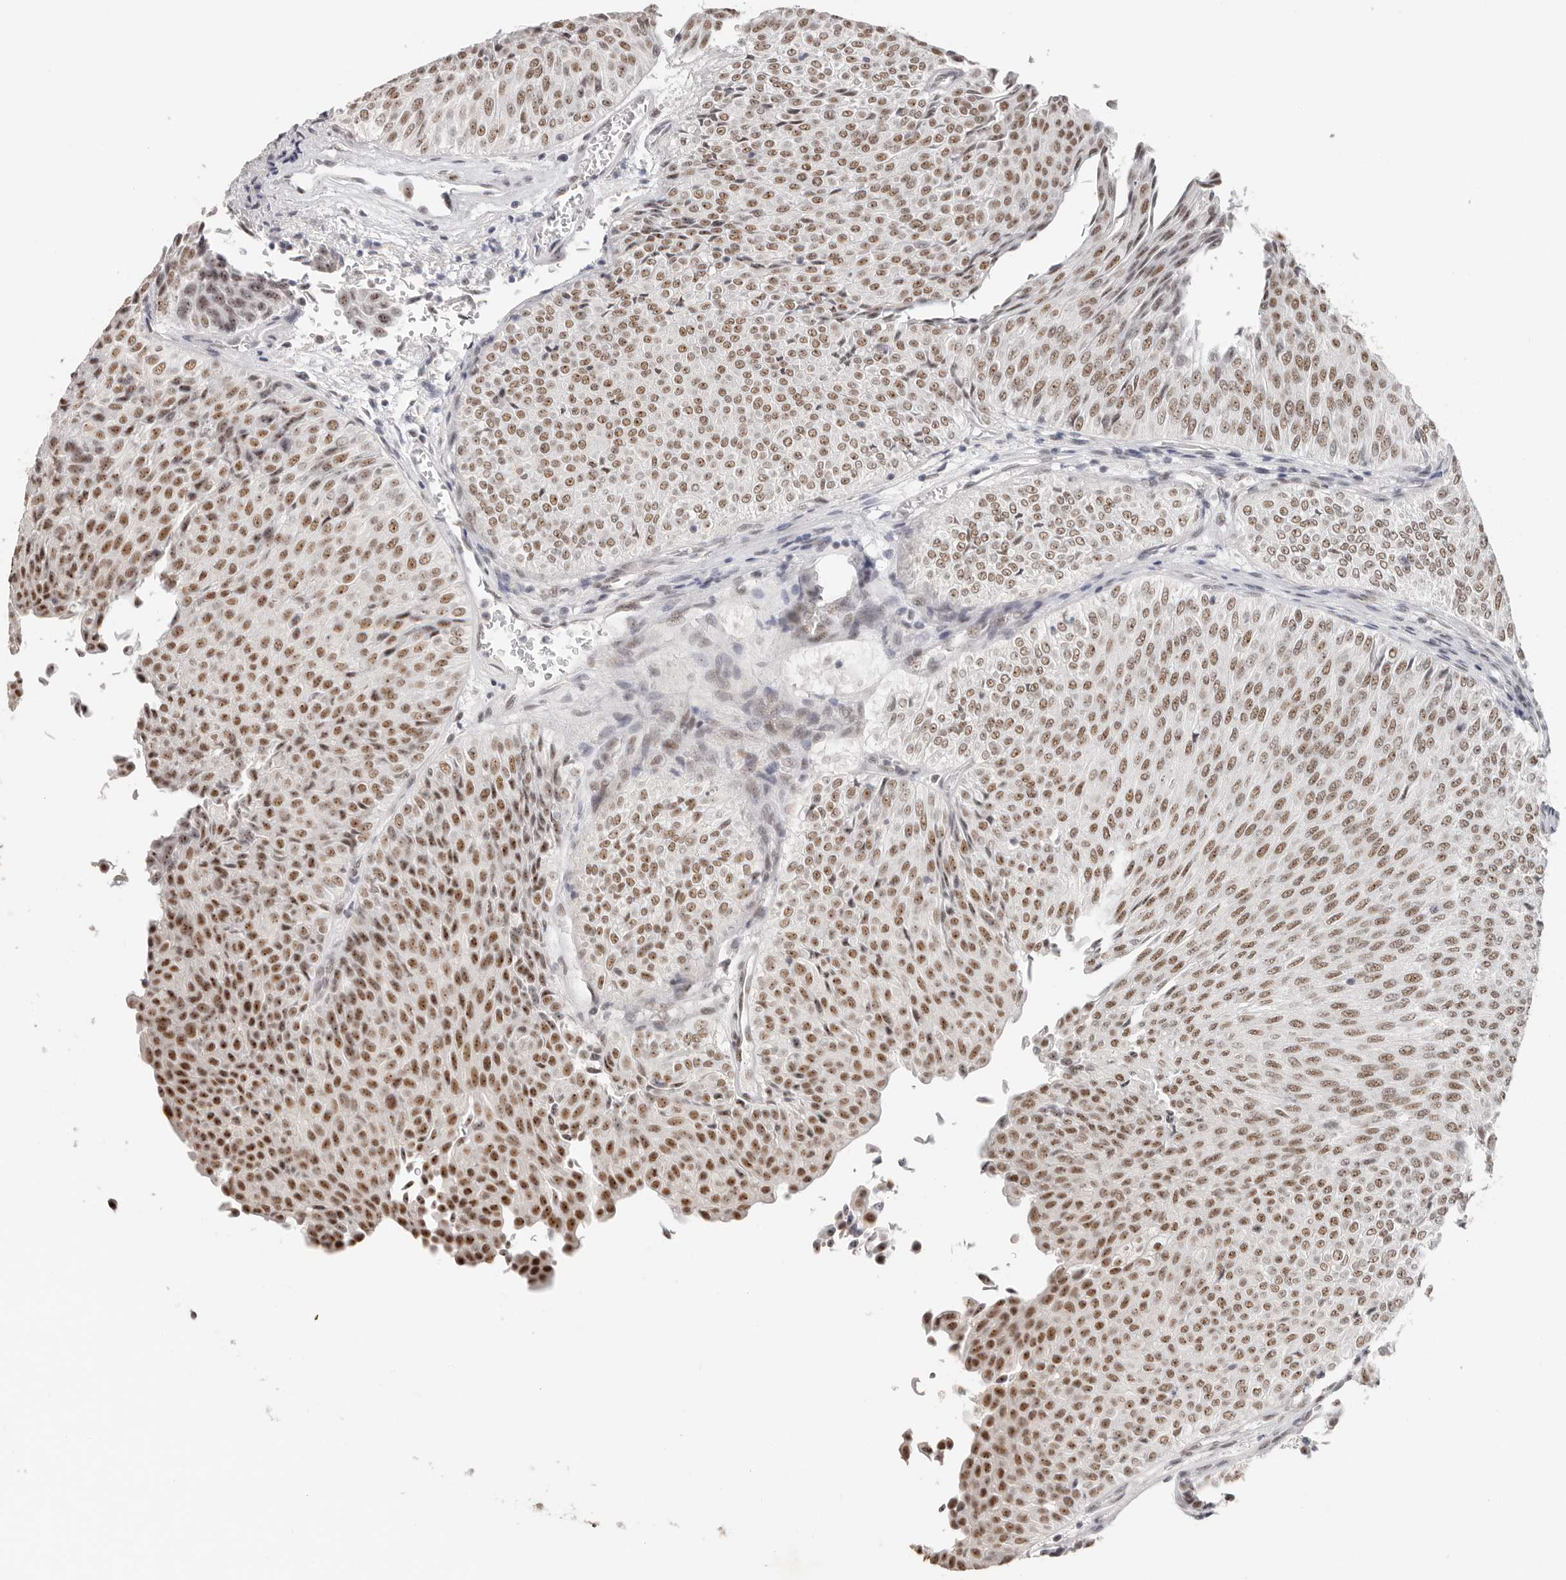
{"staining": {"intensity": "strong", "quantity": ">75%", "location": "nuclear"}, "tissue": "urothelial cancer", "cell_type": "Tumor cells", "image_type": "cancer", "snomed": [{"axis": "morphology", "description": "Urothelial carcinoma, Low grade"}, {"axis": "topography", "description": "Urinary bladder"}], "caption": "Immunohistochemistry (IHC) of human low-grade urothelial carcinoma reveals high levels of strong nuclear positivity in about >75% of tumor cells.", "gene": "LARP7", "patient": {"sex": "male", "age": 78}}